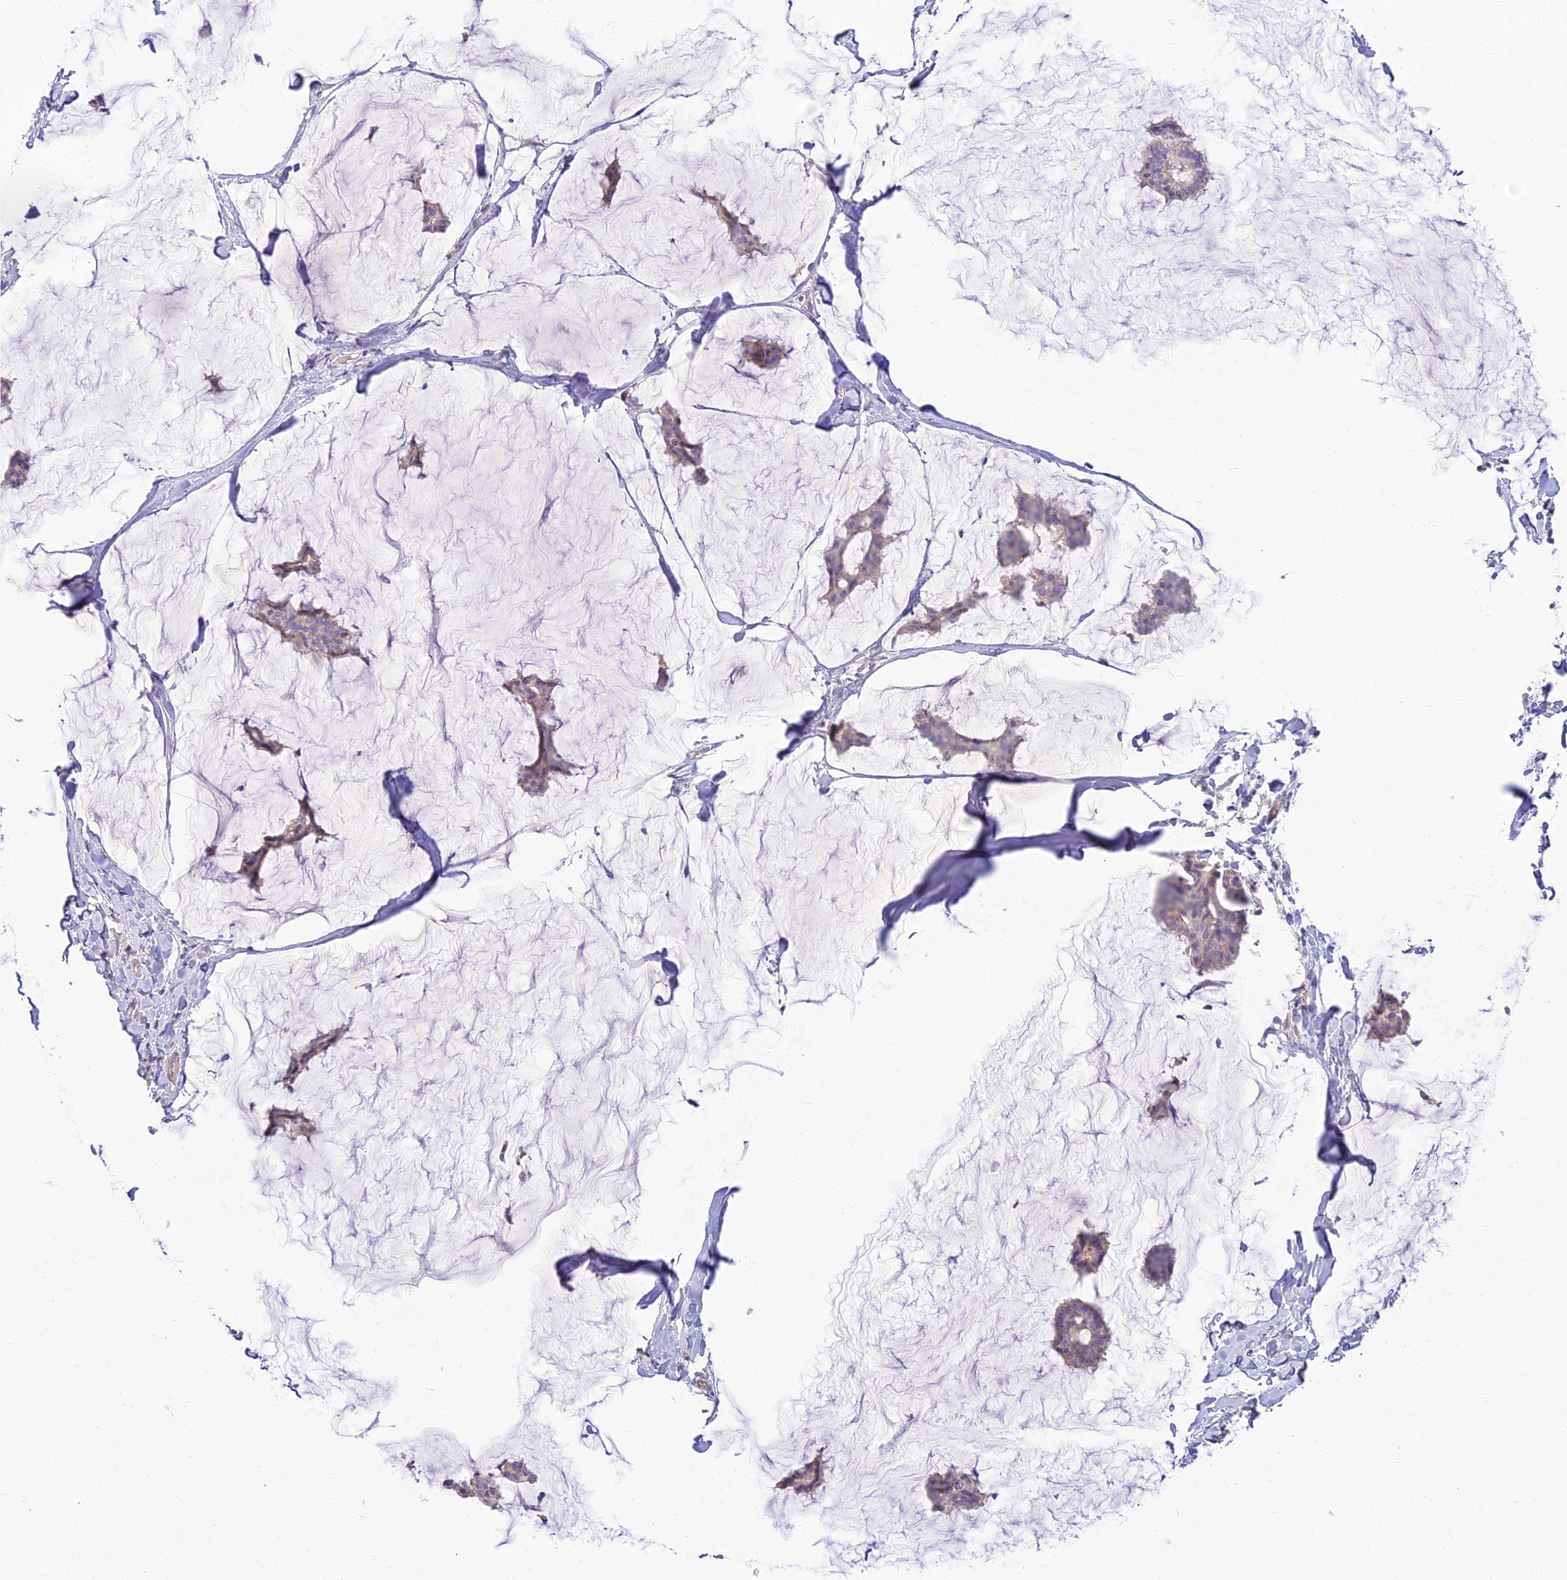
{"staining": {"intensity": "negative", "quantity": "none", "location": "none"}, "tissue": "breast cancer", "cell_type": "Tumor cells", "image_type": "cancer", "snomed": [{"axis": "morphology", "description": "Duct carcinoma"}, {"axis": "topography", "description": "Breast"}], "caption": "DAB (3,3'-diaminobenzidine) immunohistochemical staining of human breast infiltrating ductal carcinoma shows no significant positivity in tumor cells.", "gene": "CLIP4", "patient": {"sex": "female", "age": 93}}